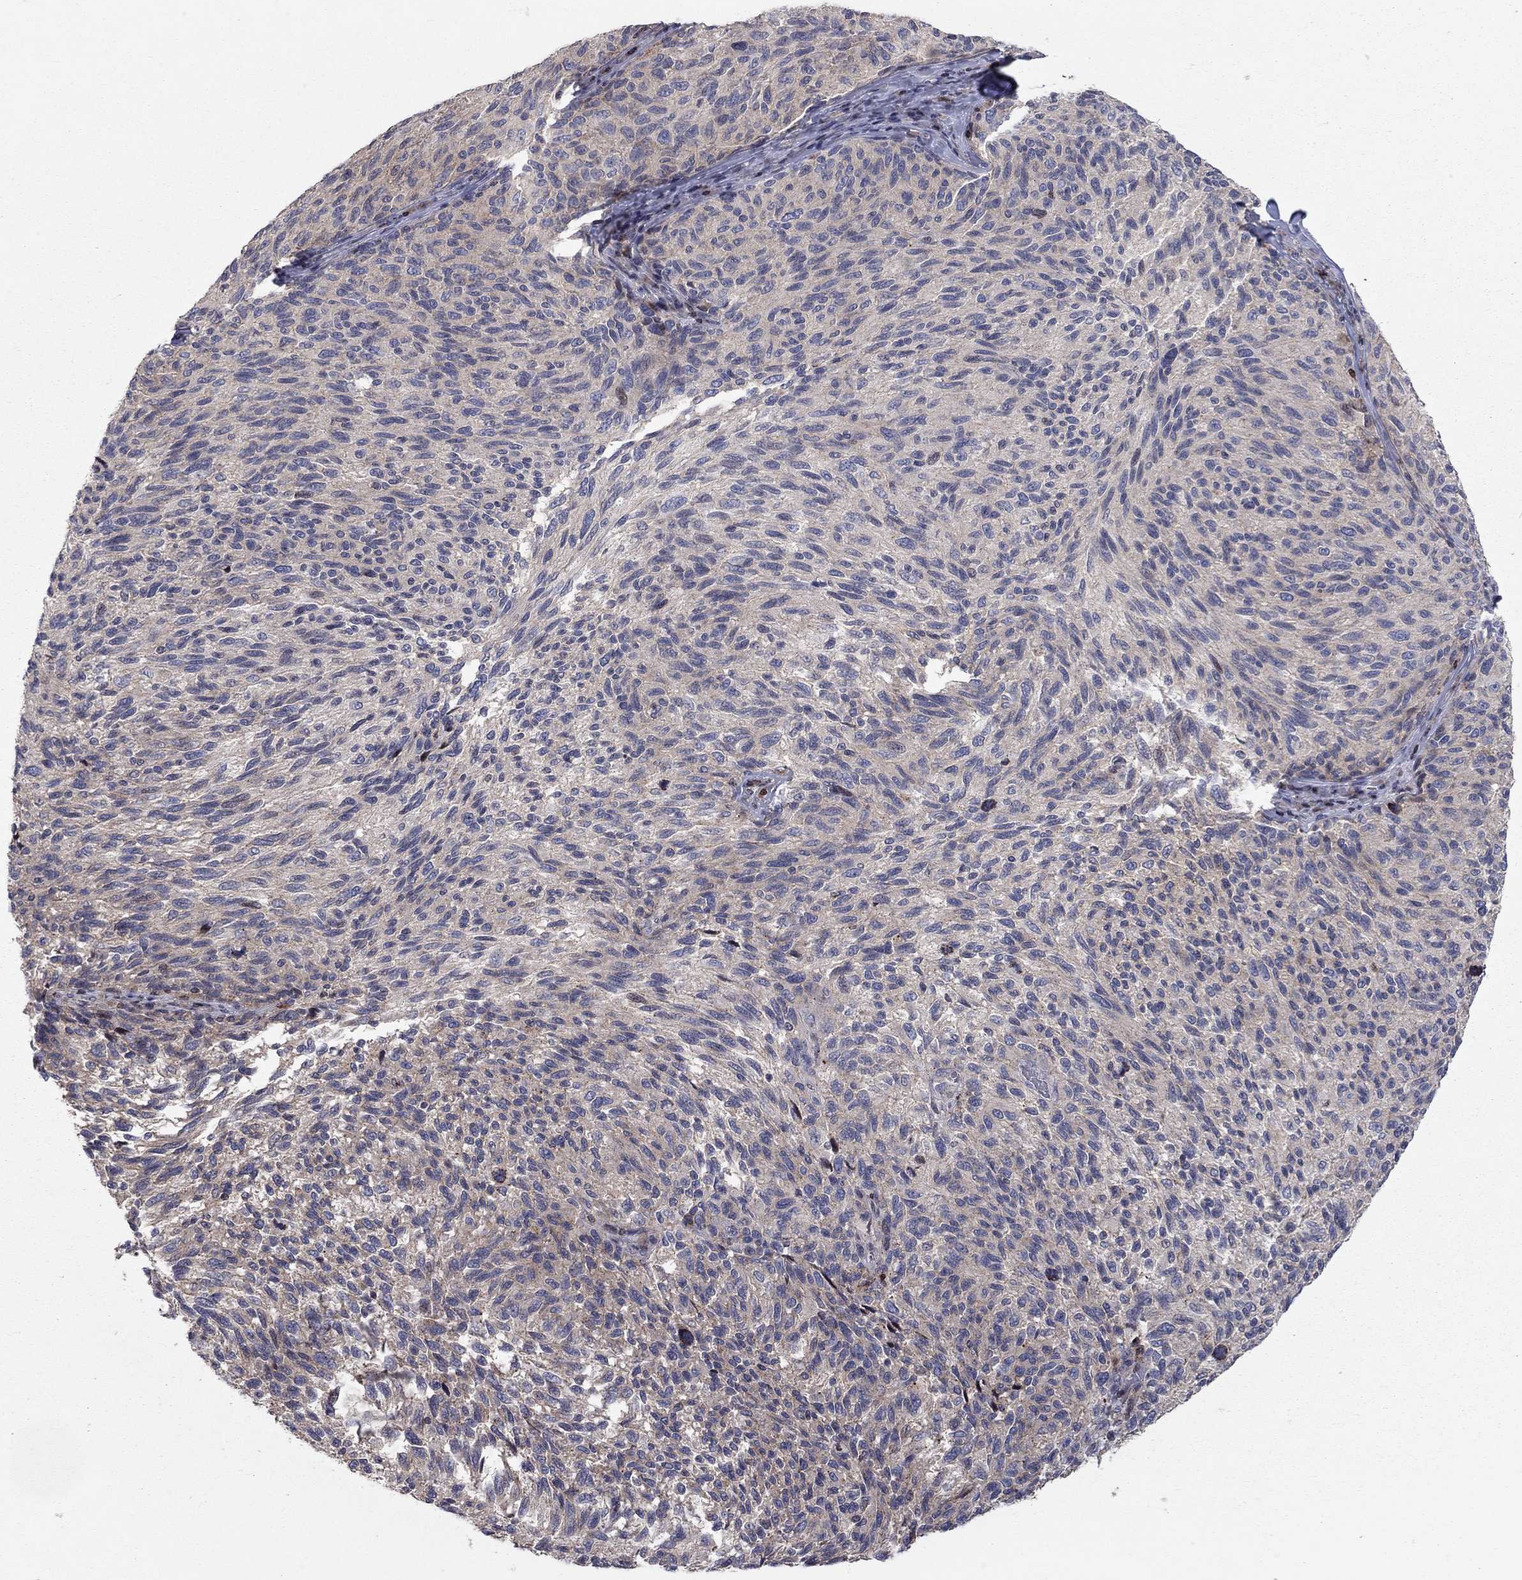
{"staining": {"intensity": "weak", "quantity": "25%-75%", "location": "cytoplasmic/membranous"}, "tissue": "melanoma", "cell_type": "Tumor cells", "image_type": "cancer", "snomed": [{"axis": "morphology", "description": "Malignant melanoma, NOS"}, {"axis": "topography", "description": "Skin"}], "caption": "A high-resolution image shows IHC staining of melanoma, which displays weak cytoplasmic/membranous staining in approximately 25%-75% of tumor cells. (DAB = brown stain, brightfield microscopy at high magnification).", "gene": "ERN2", "patient": {"sex": "female", "age": 73}}